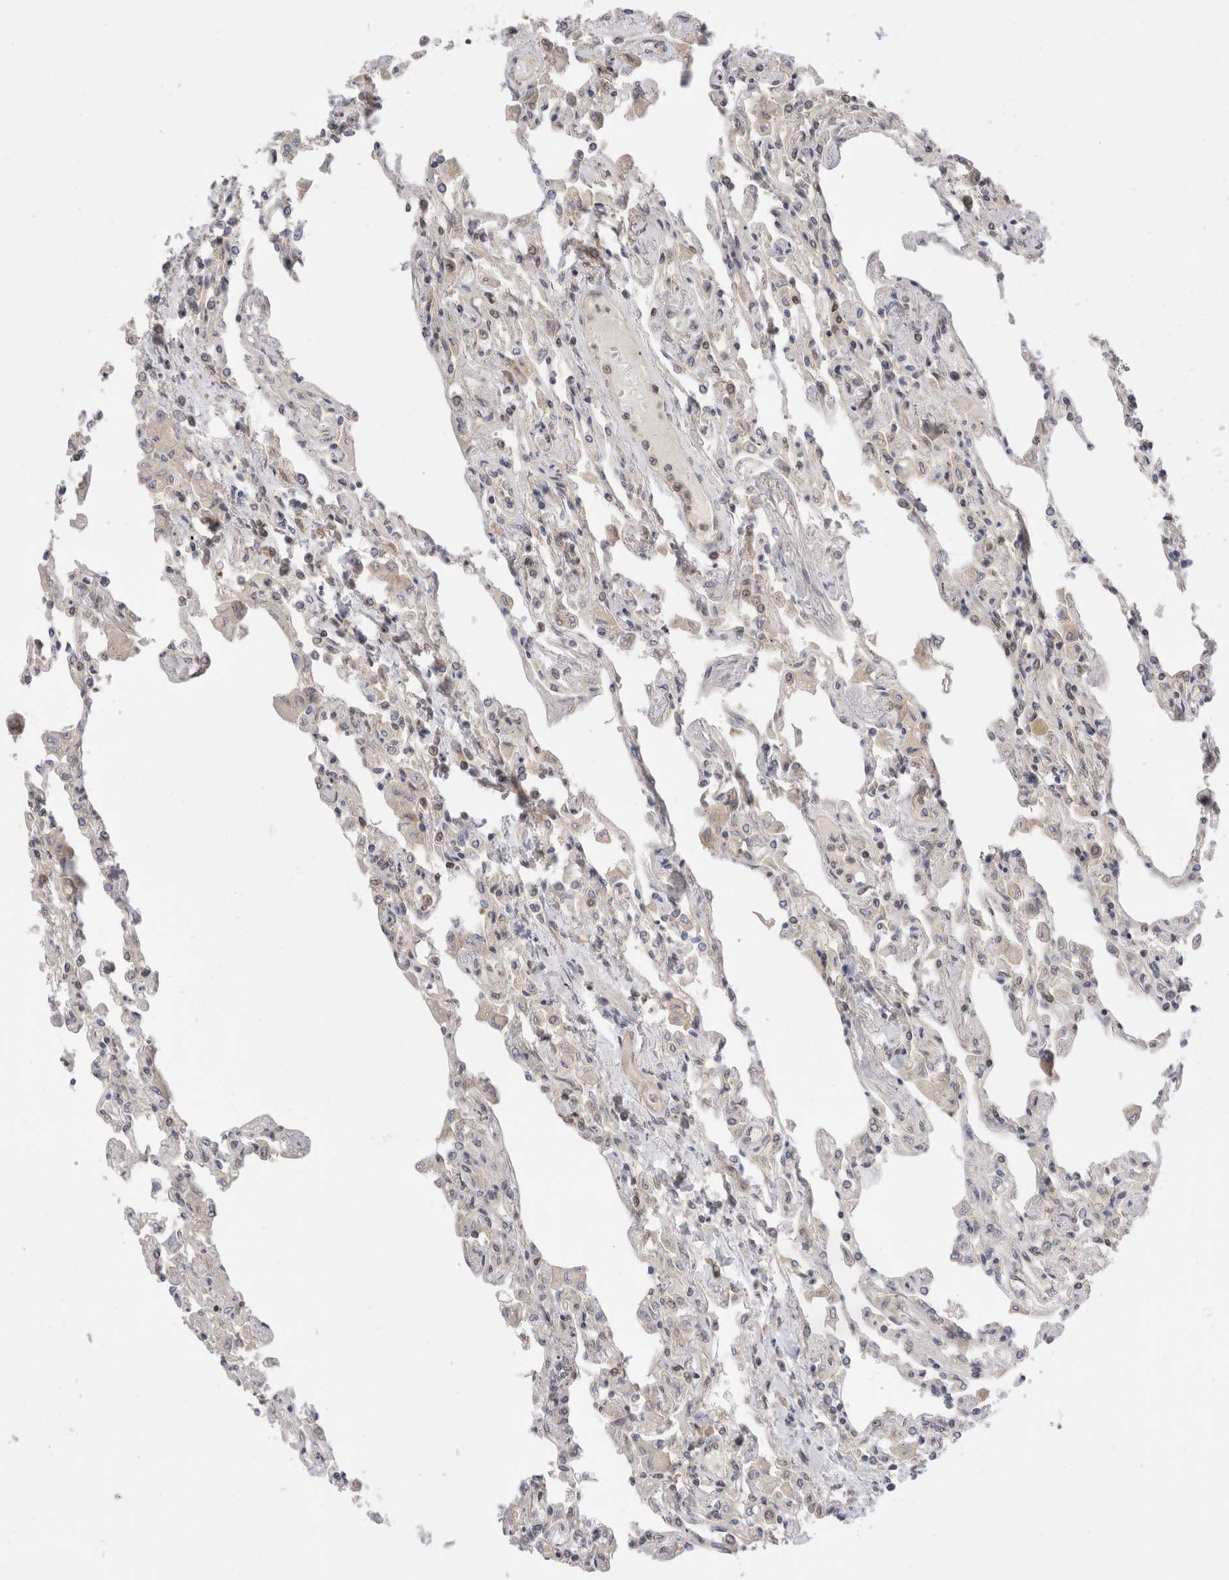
{"staining": {"intensity": "moderate", "quantity": "<25%", "location": "cytoplasmic/membranous"}, "tissue": "lung", "cell_type": "Alveolar cells", "image_type": "normal", "snomed": [{"axis": "morphology", "description": "Normal tissue, NOS"}, {"axis": "topography", "description": "Bronchus"}, {"axis": "topography", "description": "Lung"}], "caption": "A low amount of moderate cytoplasmic/membranous positivity is seen in about <25% of alveolar cells in normal lung.", "gene": "NFKB1", "patient": {"sex": "female", "age": 49}}